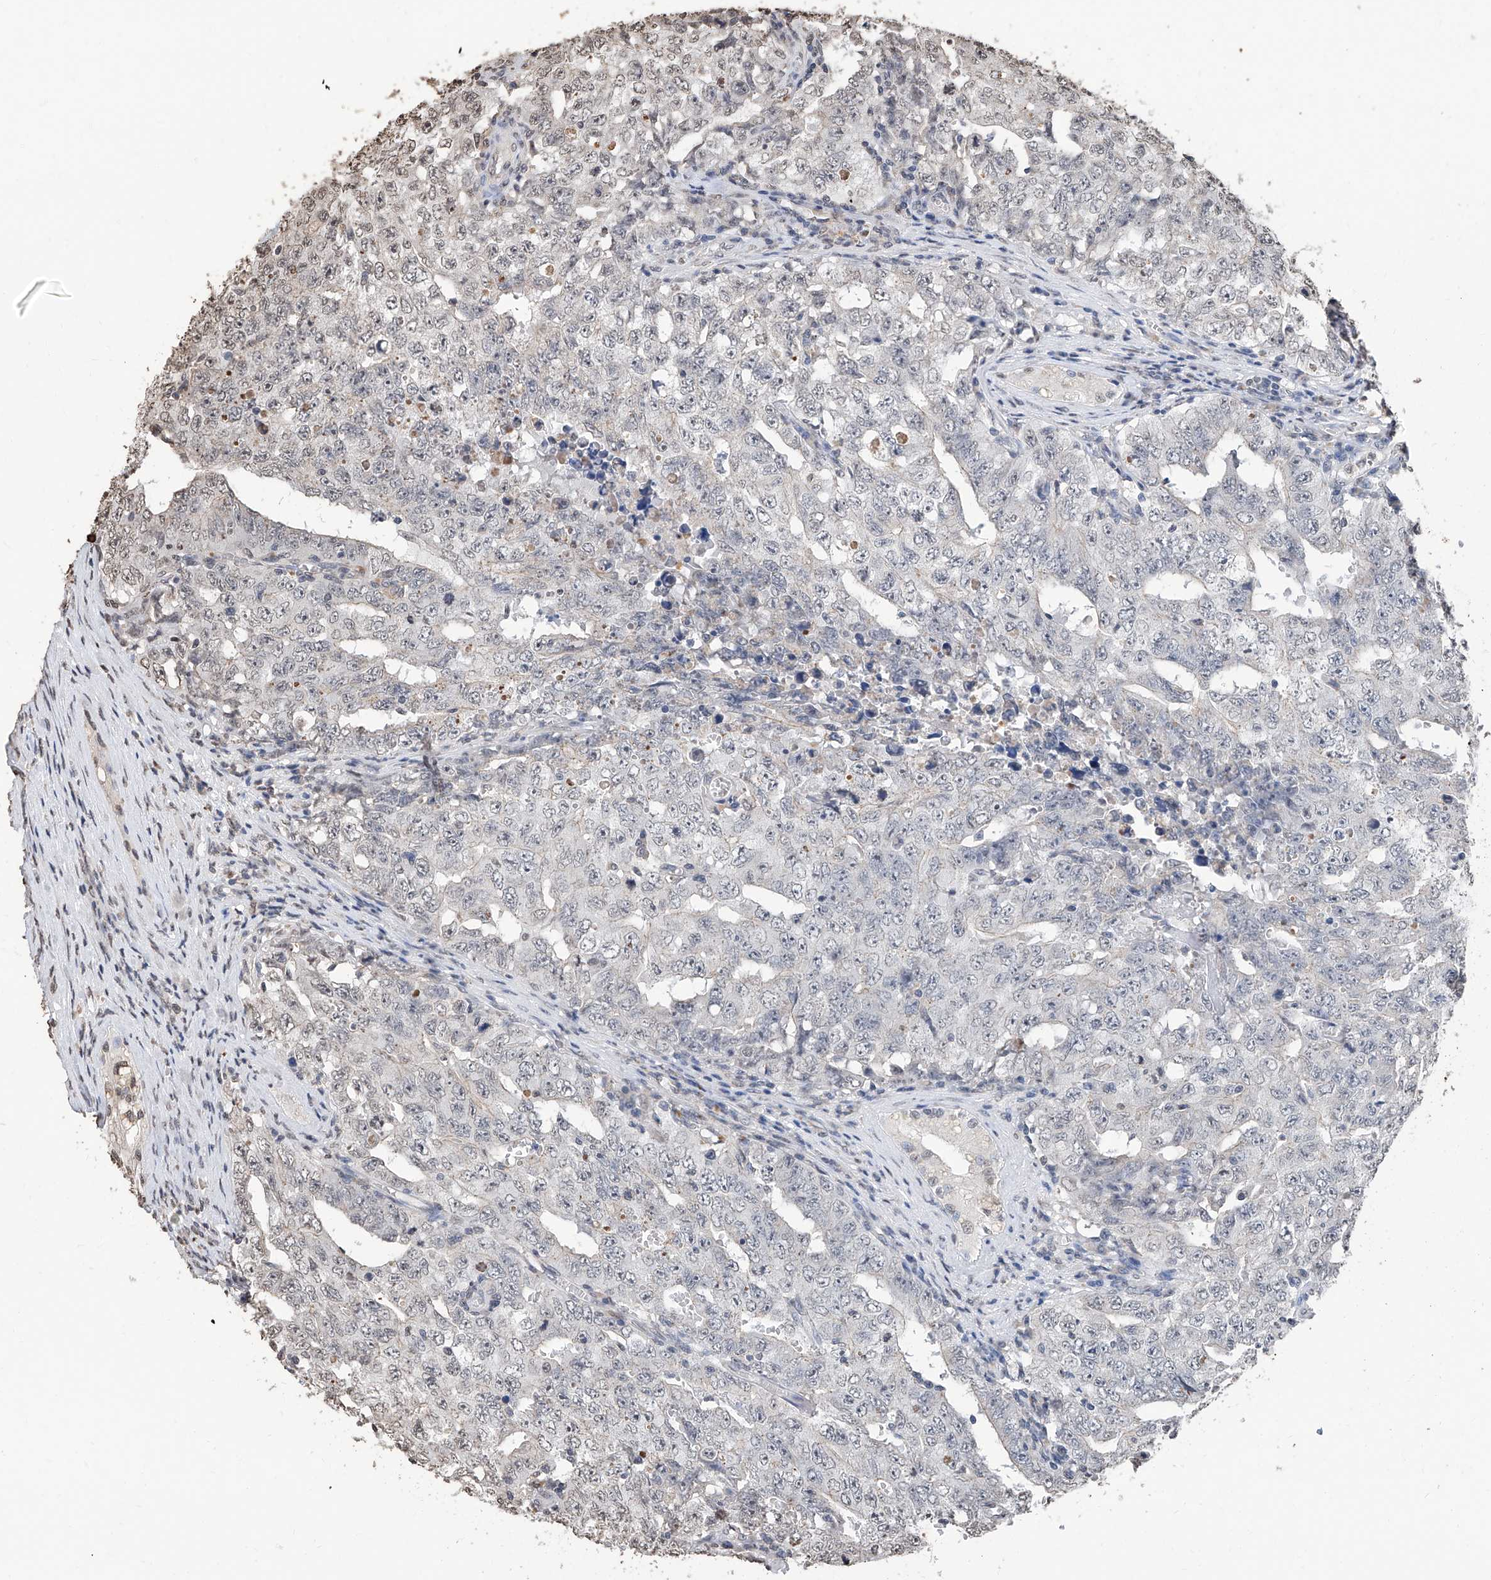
{"staining": {"intensity": "negative", "quantity": "none", "location": "none"}, "tissue": "testis cancer", "cell_type": "Tumor cells", "image_type": "cancer", "snomed": [{"axis": "morphology", "description": "Carcinoma, Embryonal, NOS"}, {"axis": "topography", "description": "Testis"}], "caption": "The micrograph shows no significant positivity in tumor cells of testis cancer (embryonal carcinoma).", "gene": "RP9", "patient": {"sex": "male", "age": 26}}